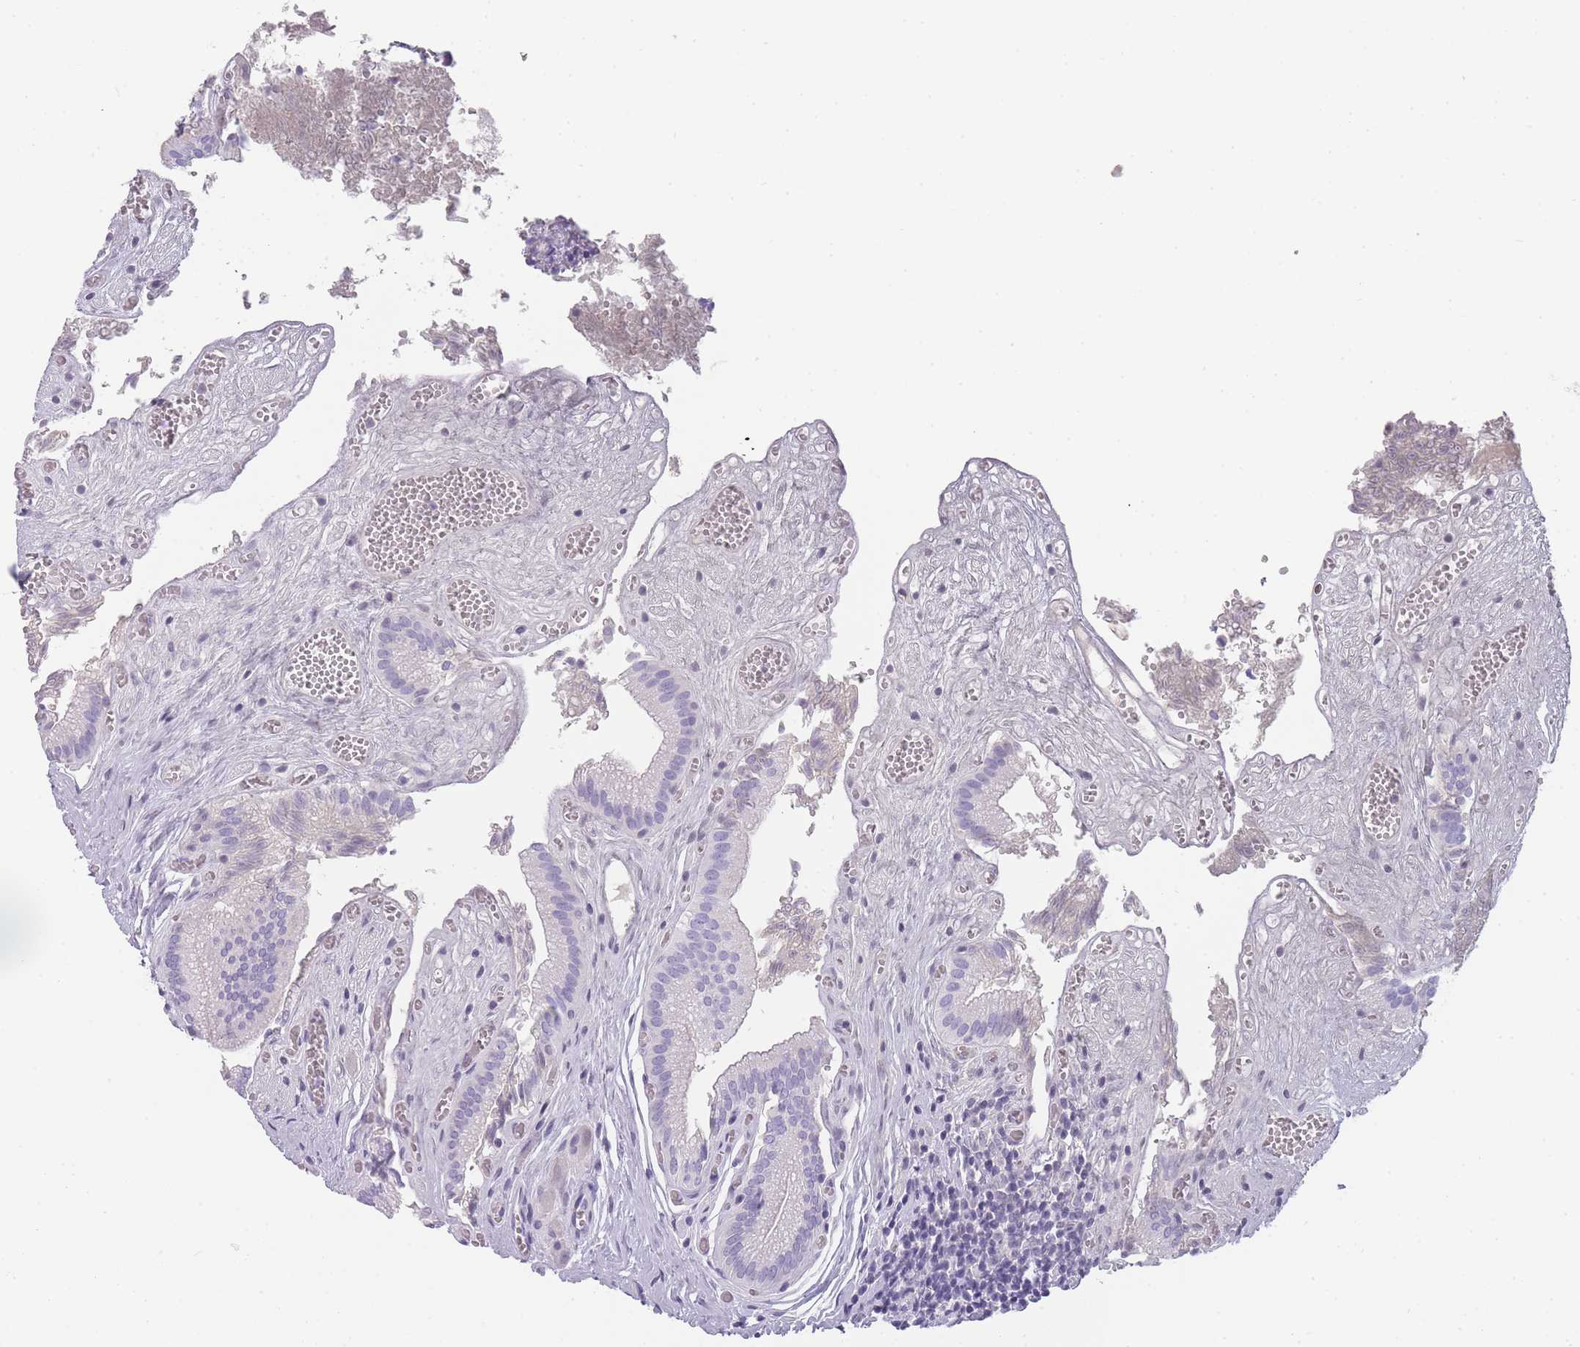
{"staining": {"intensity": "negative", "quantity": "none", "location": "none"}, "tissue": "gallbladder", "cell_type": "Glandular cells", "image_type": "normal", "snomed": [{"axis": "morphology", "description": "Normal tissue, NOS"}, {"axis": "topography", "description": "Gallbladder"}, {"axis": "topography", "description": "Peripheral nerve tissue"}], "caption": "Glandular cells show no significant staining in benign gallbladder.", "gene": "TCP11X1", "patient": {"sex": "male", "age": 17}}